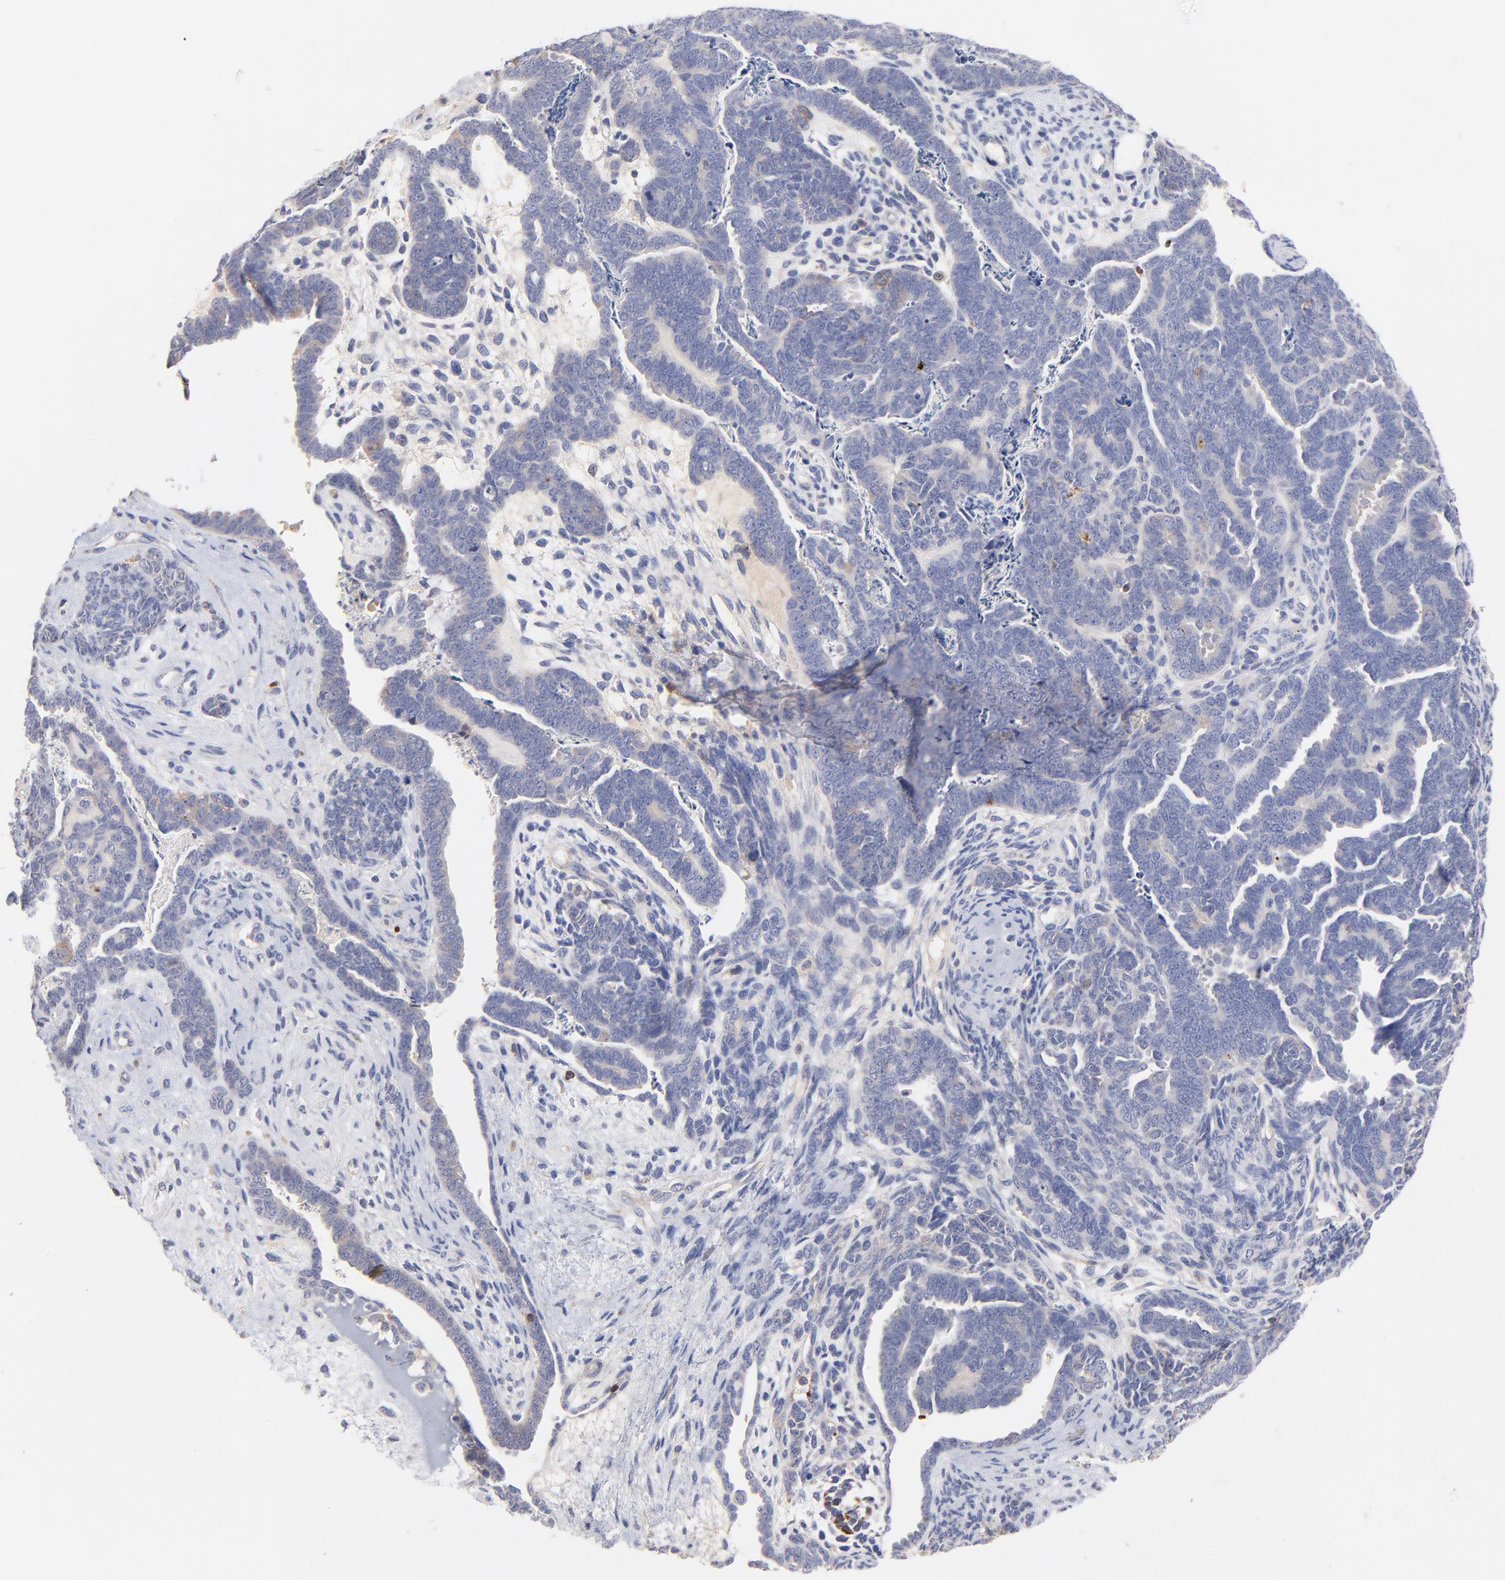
{"staining": {"intensity": "negative", "quantity": "none", "location": "none"}, "tissue": "endometrial cancer", "cell_type": "Tumor cells", "image_type": "cancer", "snomed": [{"axis": "morphology", "description": "Neoplasm, malignant, NOS"}, {"axis": "topography", "description": "Endometrium"}], "caption": "IHC photomicrograph of endometrial neoplasm (malignant) stained for a protein (brown), which displays no expression in tumor cells.", "gene": "KREMEN2", "patient": {"sex": "female", "age": 74}}